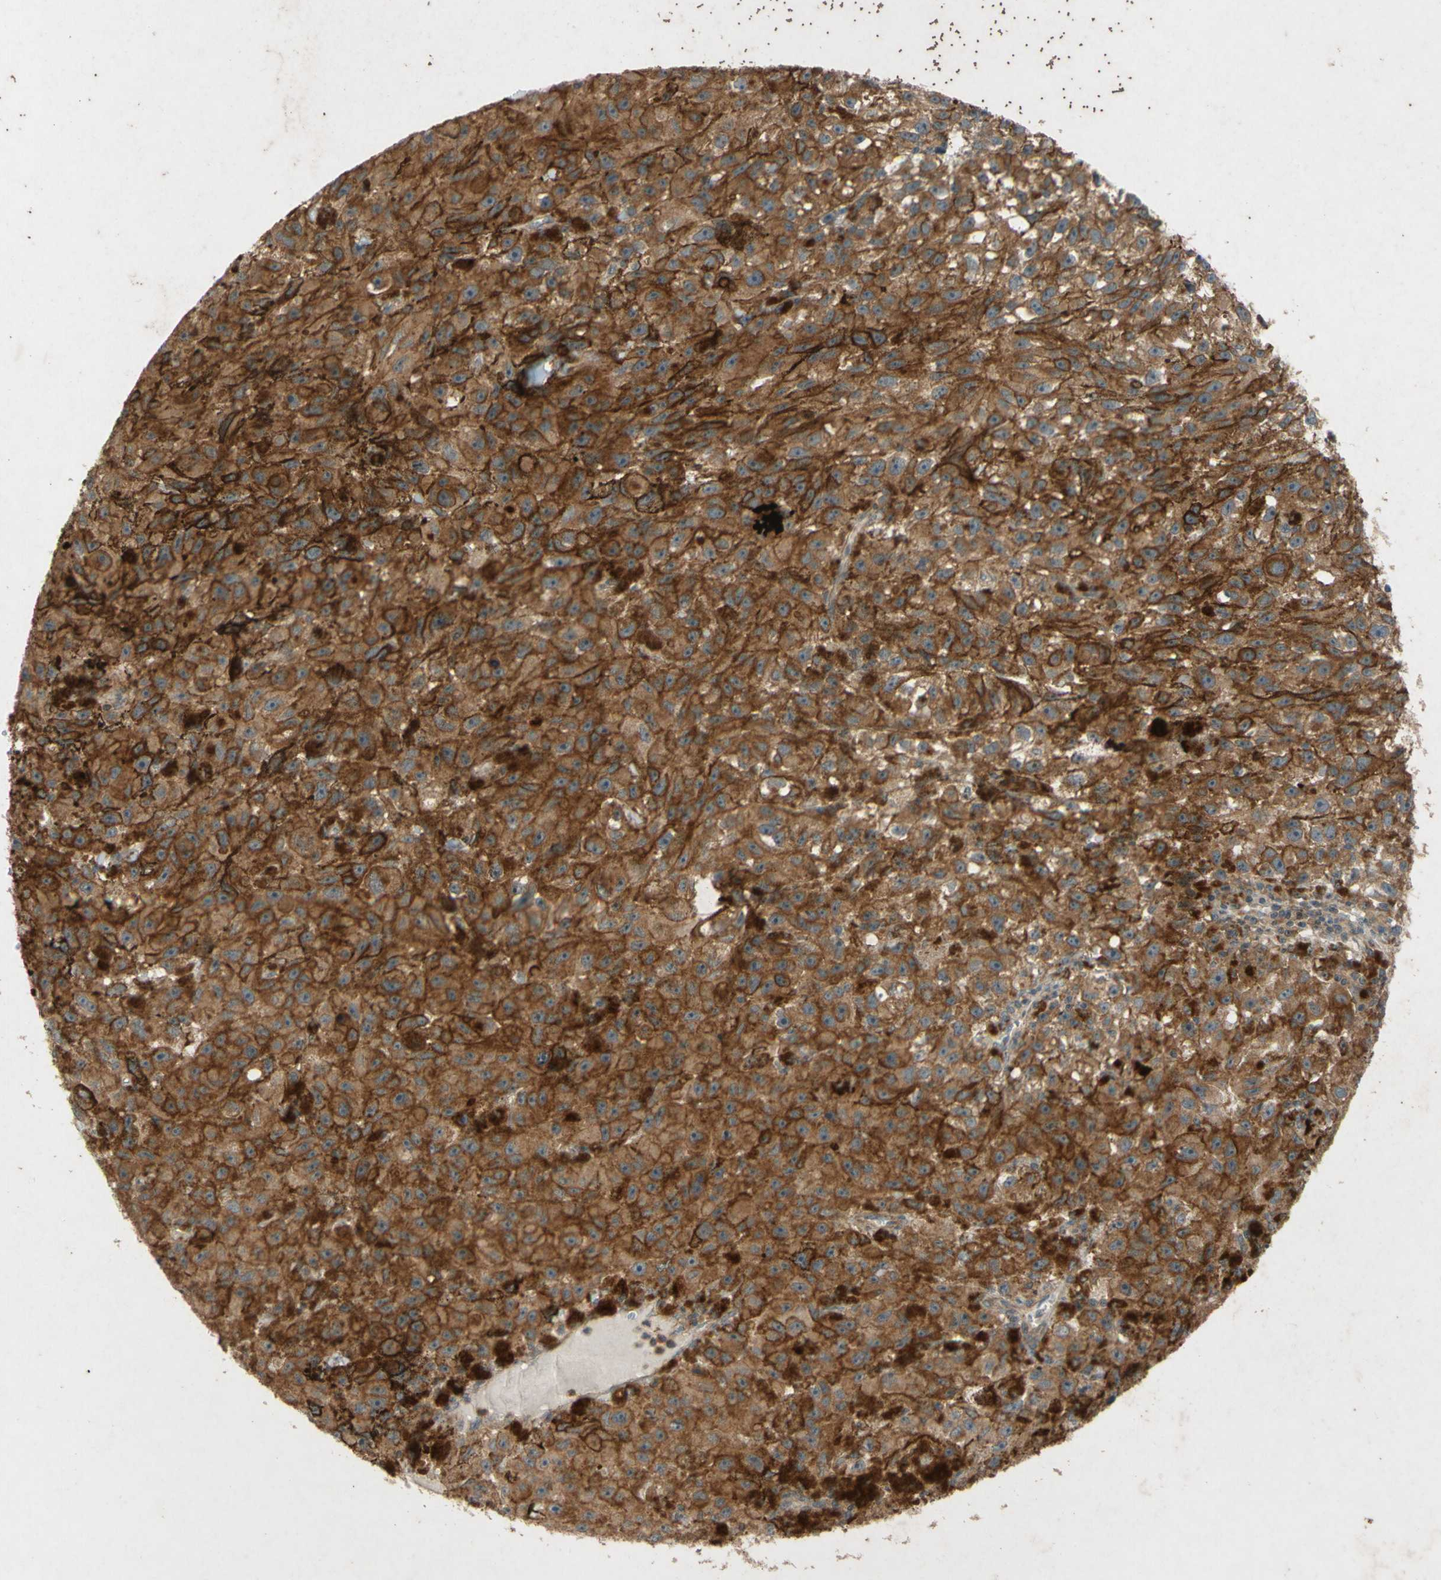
{"staining": {"intensity": "moderate", "quantity": ">75%", "location": "cytoplasmic/membranous"}, "tissue": "melanoma", "cell_type": "Tumor cells", "image_type": "cancer", "snomed": [{"axis": "morphology", "description": "Malignant melanoma, NOS"}, {"axis": "topography", "description": "Skin"}], "caption": "A brown stain shows moderate cytoplasmic/membranous staining of a protein in human malignant melanoma tumor cells.", "gene": "ATP6V1F", "patient": {"sex": "female", "age": 104}}